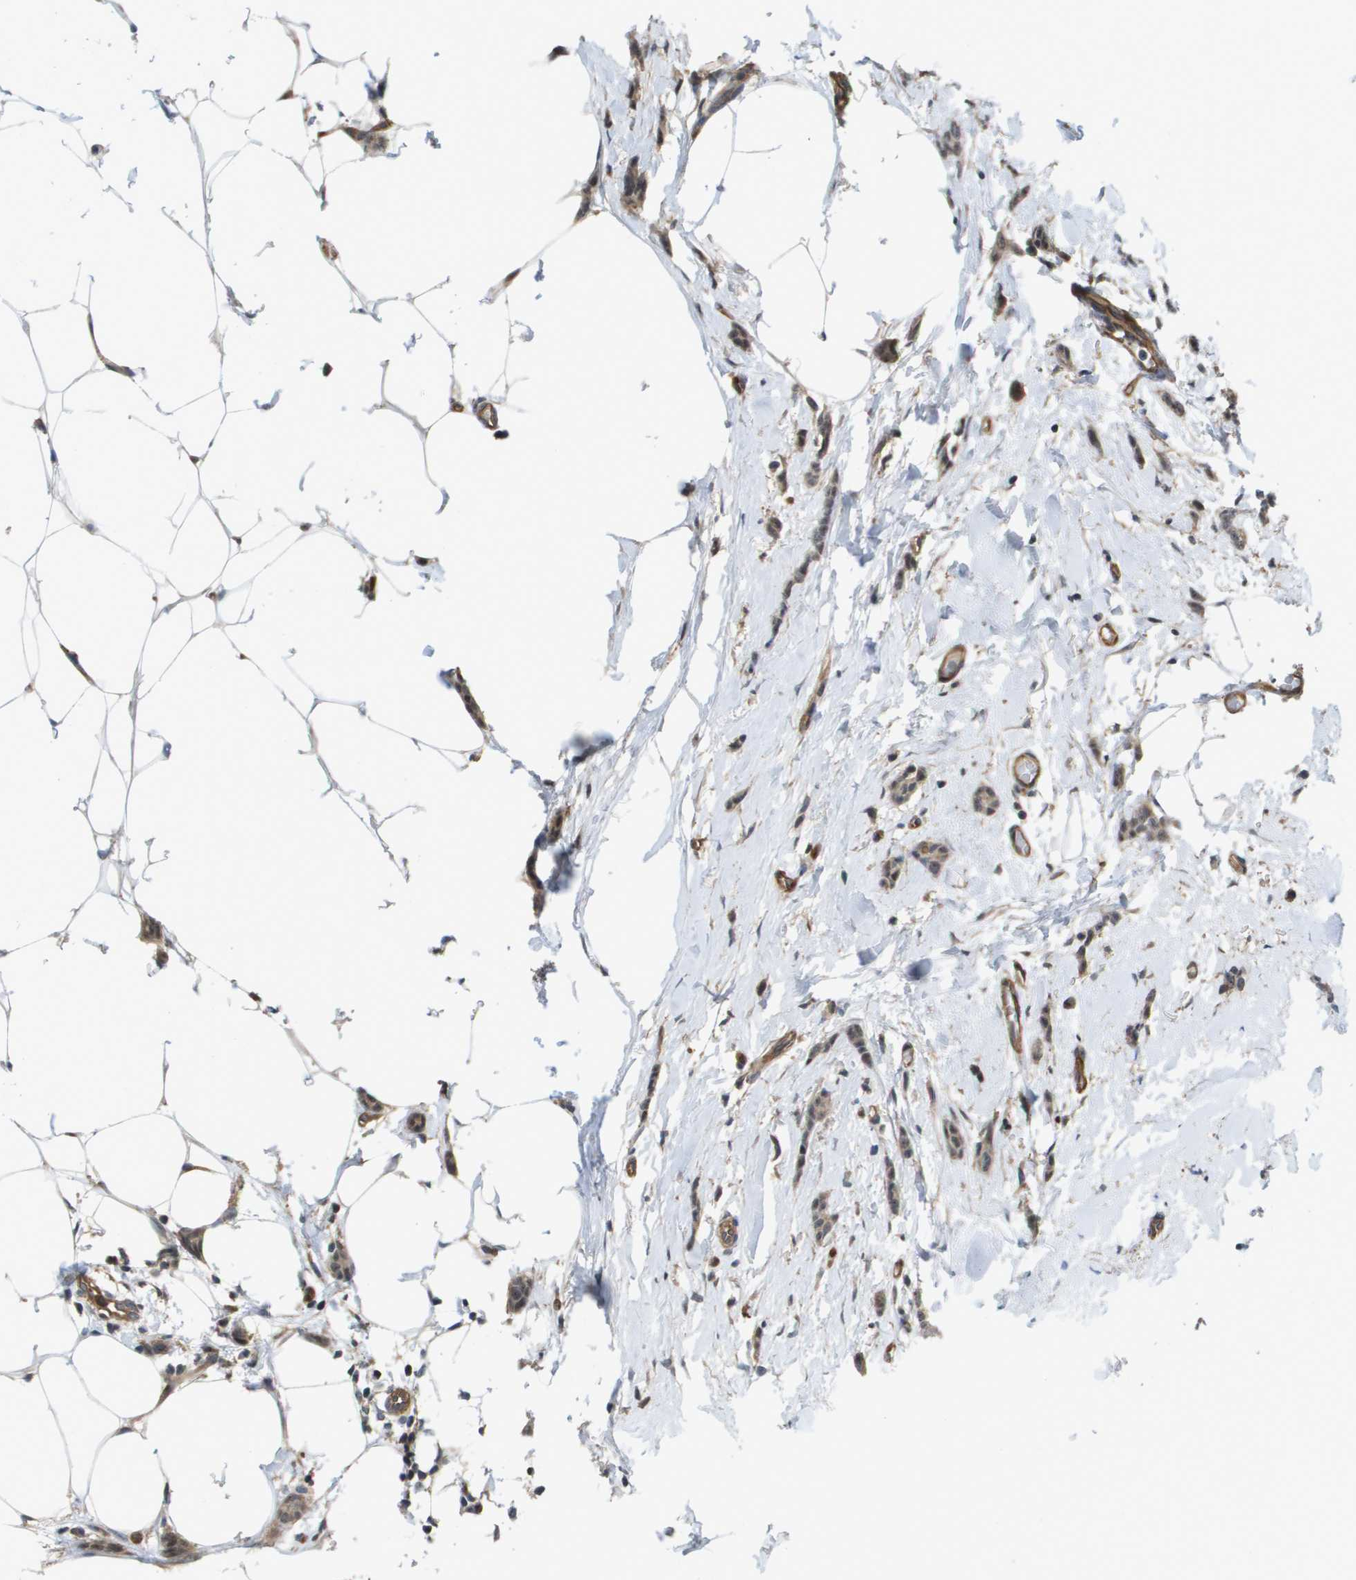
{"staining": {"intensity": "weak", "quantity": ">75%", "location": "cytoplasmic/membranous"}, "tissue": "breast cancer", "cell_type": "Tumor cells", "image_type": "cancer", "snomed": [{"axis": "morphology", "description": "Lobular carcinoma"}, {"axis": "topography", "description": "Skin"}, {"axis": "topography", "description": "Breast"}], "caption": "IHC (DAB) staining of human breast cancer exhibits weak cytoplasmic/membranous protein positivity in approximately >75% of tumor cells.", "gene": "RNF112", "patient": {"sex": "female", "age": 46}}